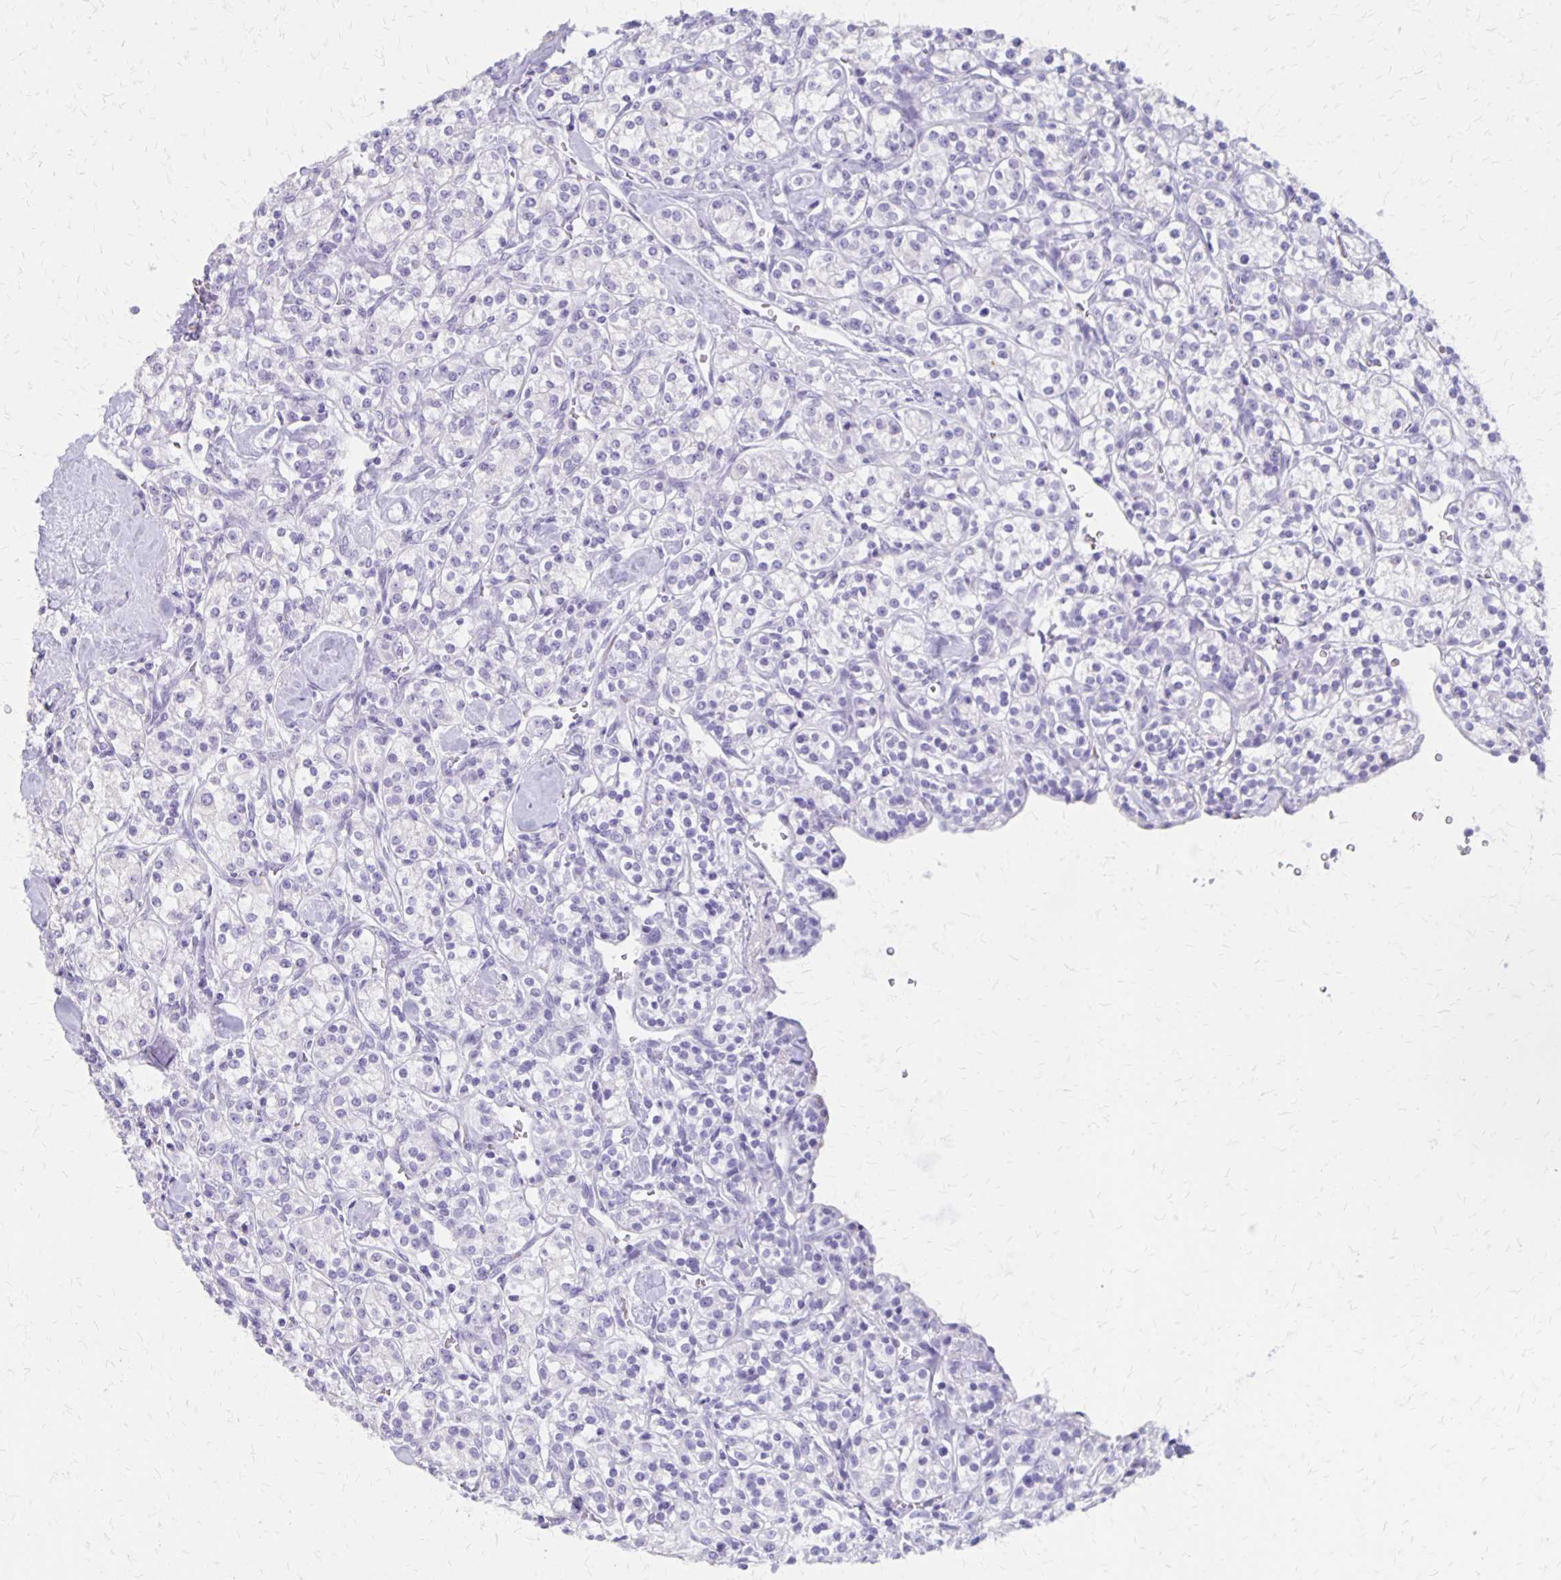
{"staining": {"intensity": "negative", "quantity": "none", "location": "none"}, "tissue": "renal cancer", "cell_type": "Tumor cells", "image_type": "cancer", "snomed": [{"axis": "morphology", "description": "Adenocarcinoma, NOS"}, {"axis": "topography", "description": "Kidney"}], "caption": "The histopathology image exhibits no significant expression in tumor cells of renal adenocarcinoma. (Brightfield microscopy of DAB immunohistochemistry (IHC) at high magnification).", "gene": "SEPTIN5", "patient": {"sex": "male", "age": 77}}